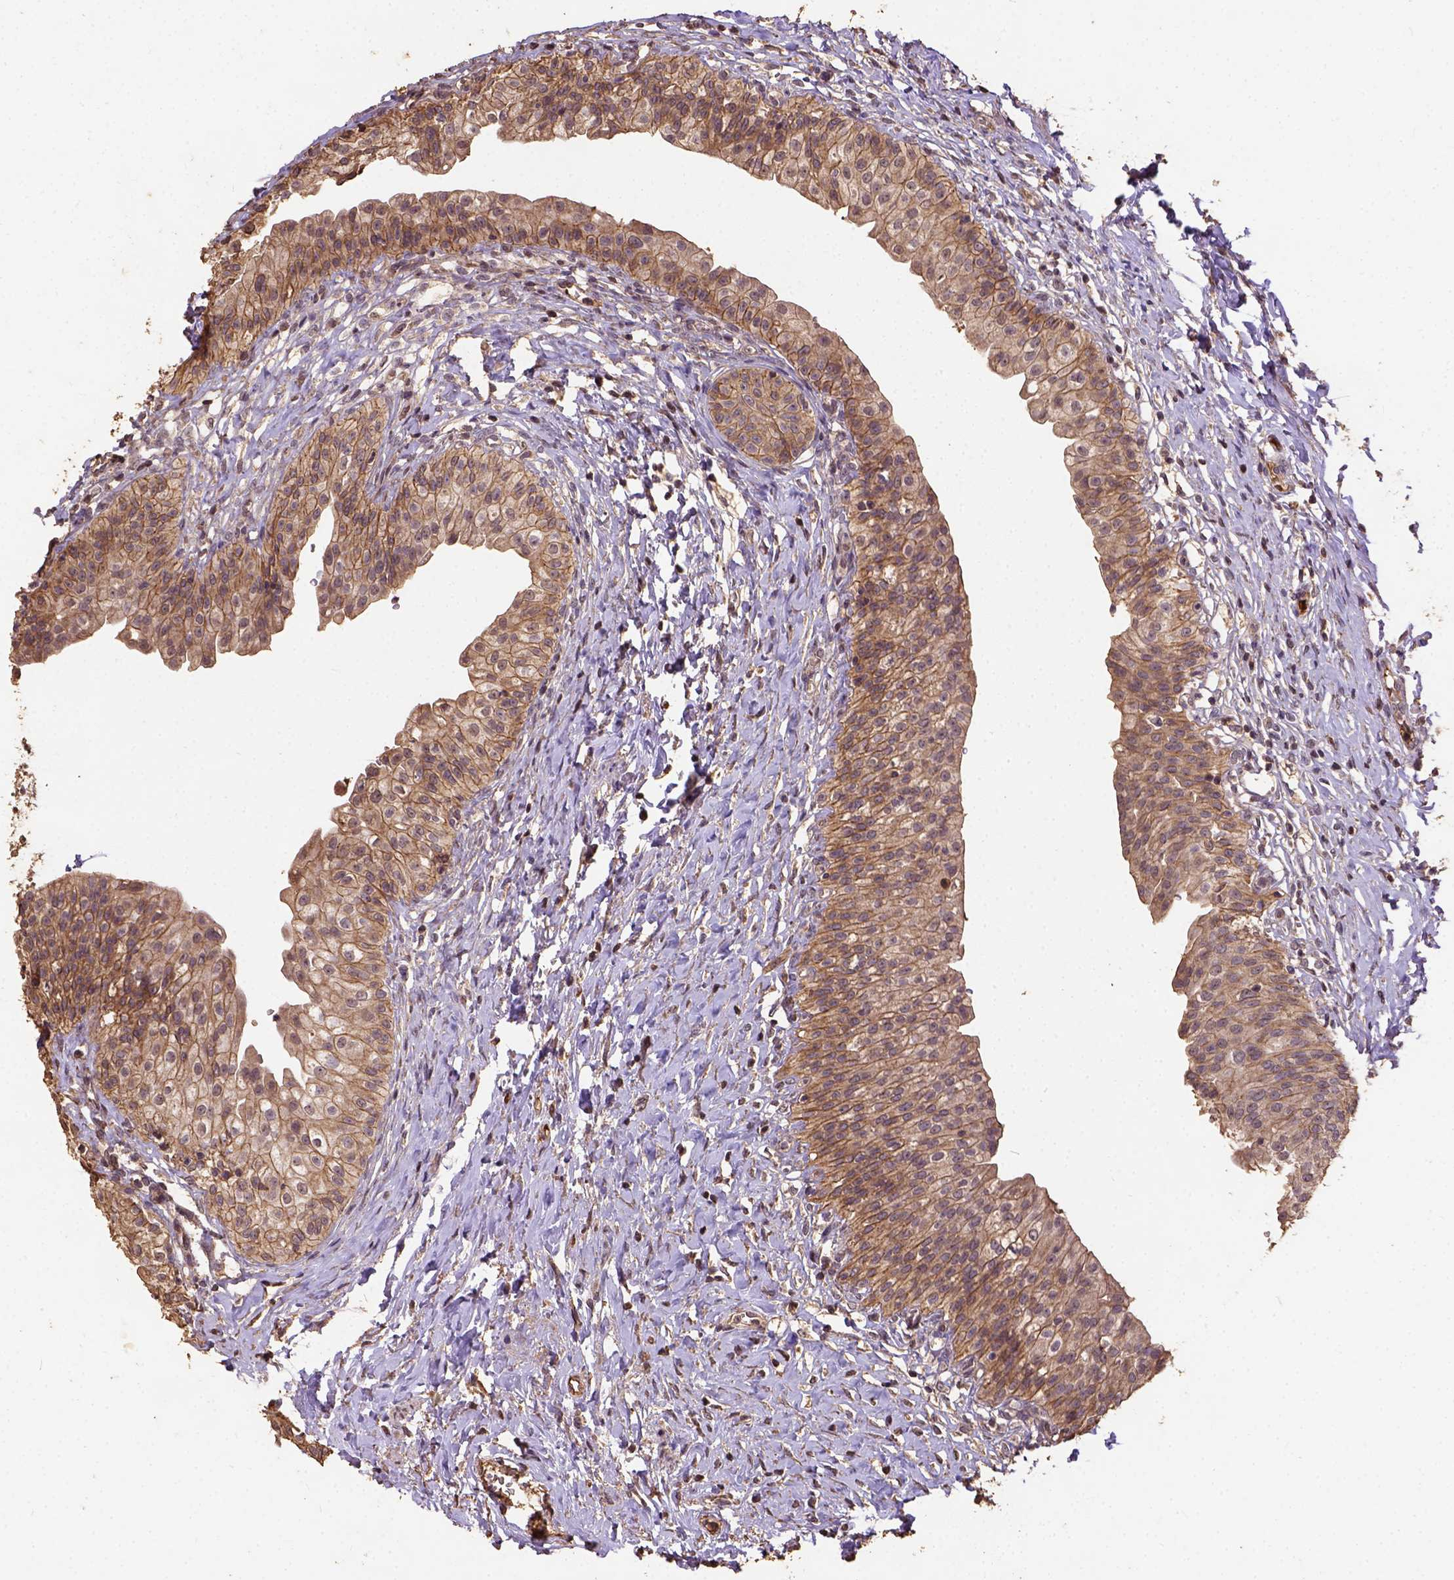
{"staining": {"intensity": "moderate", "quantity": "25%-75%", "location": "cytoplasmic/membranous"}, "tissue": "urinary bladder", "cell_type": "Urothelial cells", "image_type": "normal", "snomed": [{"axis": "morphology", "description": "Normal tissue, NOS"}, {"axis": "topography", "description": "Urinary bladder"}], "caption": "Urinary bladder was stained to show a protein in brown. There is medium levels of moderate cytoplasmic/membranous expression in about 25%-75% of urothelial cells. (DAB (3,3'-diaminobenzidine) = brown stain, brightfield microscopy at high magnification).", "gene": "ATP1B3", "patient": {"sex": "male", "age": 76}}